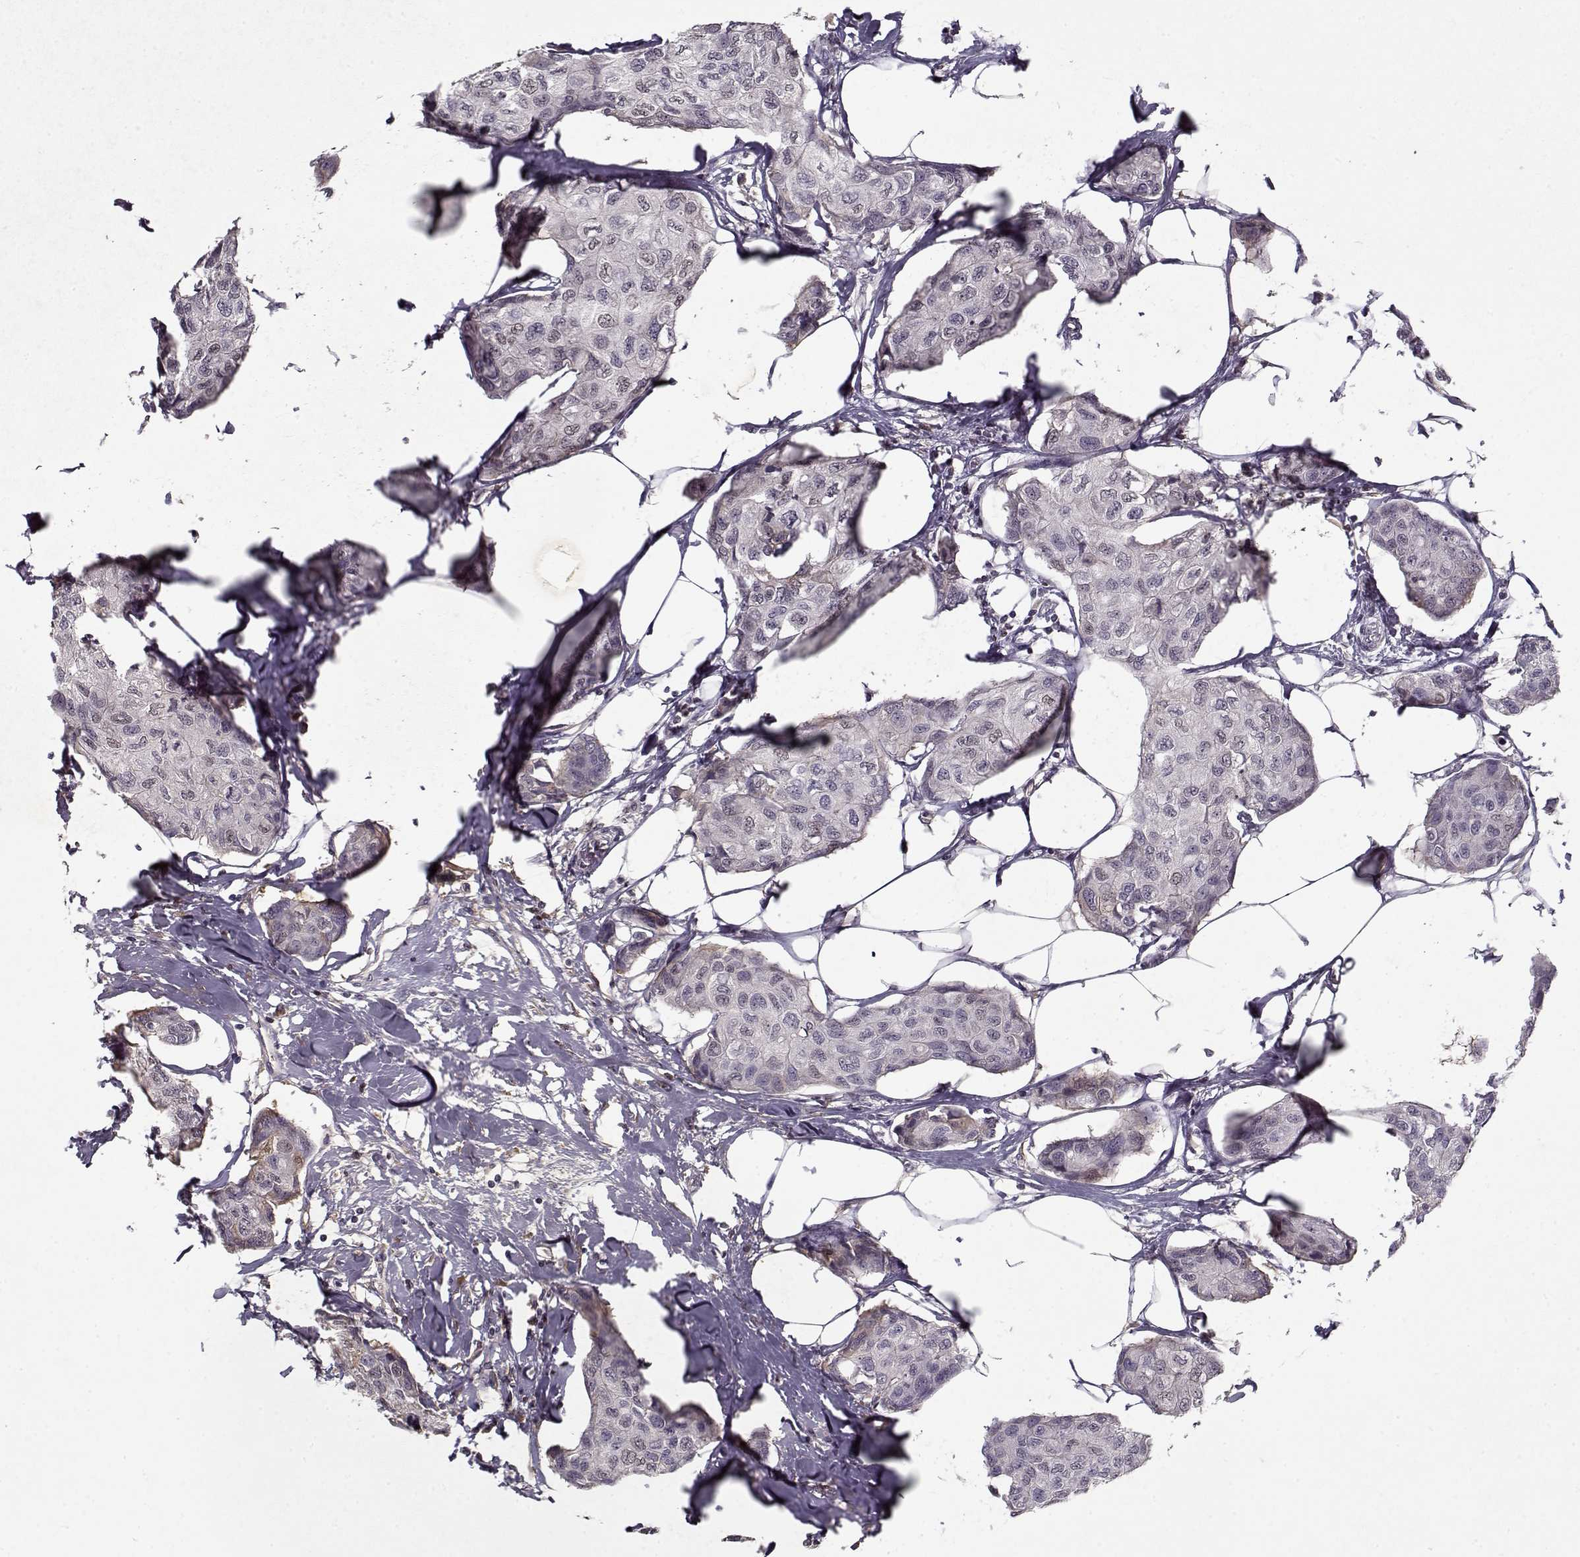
{"staining": {"intensity": "negative", "quantity": "none", "location": "none"}, "tissue": "breast cancer", "cell_type": "Tumor cells", "image_type": "cancer", "snomed": [{"axis": "morphology", "description": "Duct carcinoma"}, {"axis": "topography", "description": "Breast"}], "caption": "Infiltrating ductal carcinoma (breast) stained for a protein using immunohistochemistry (IHC) shows no staining tumor cells.", "gene": "AFM", "patient": {"sex": "female", "age": 80}}